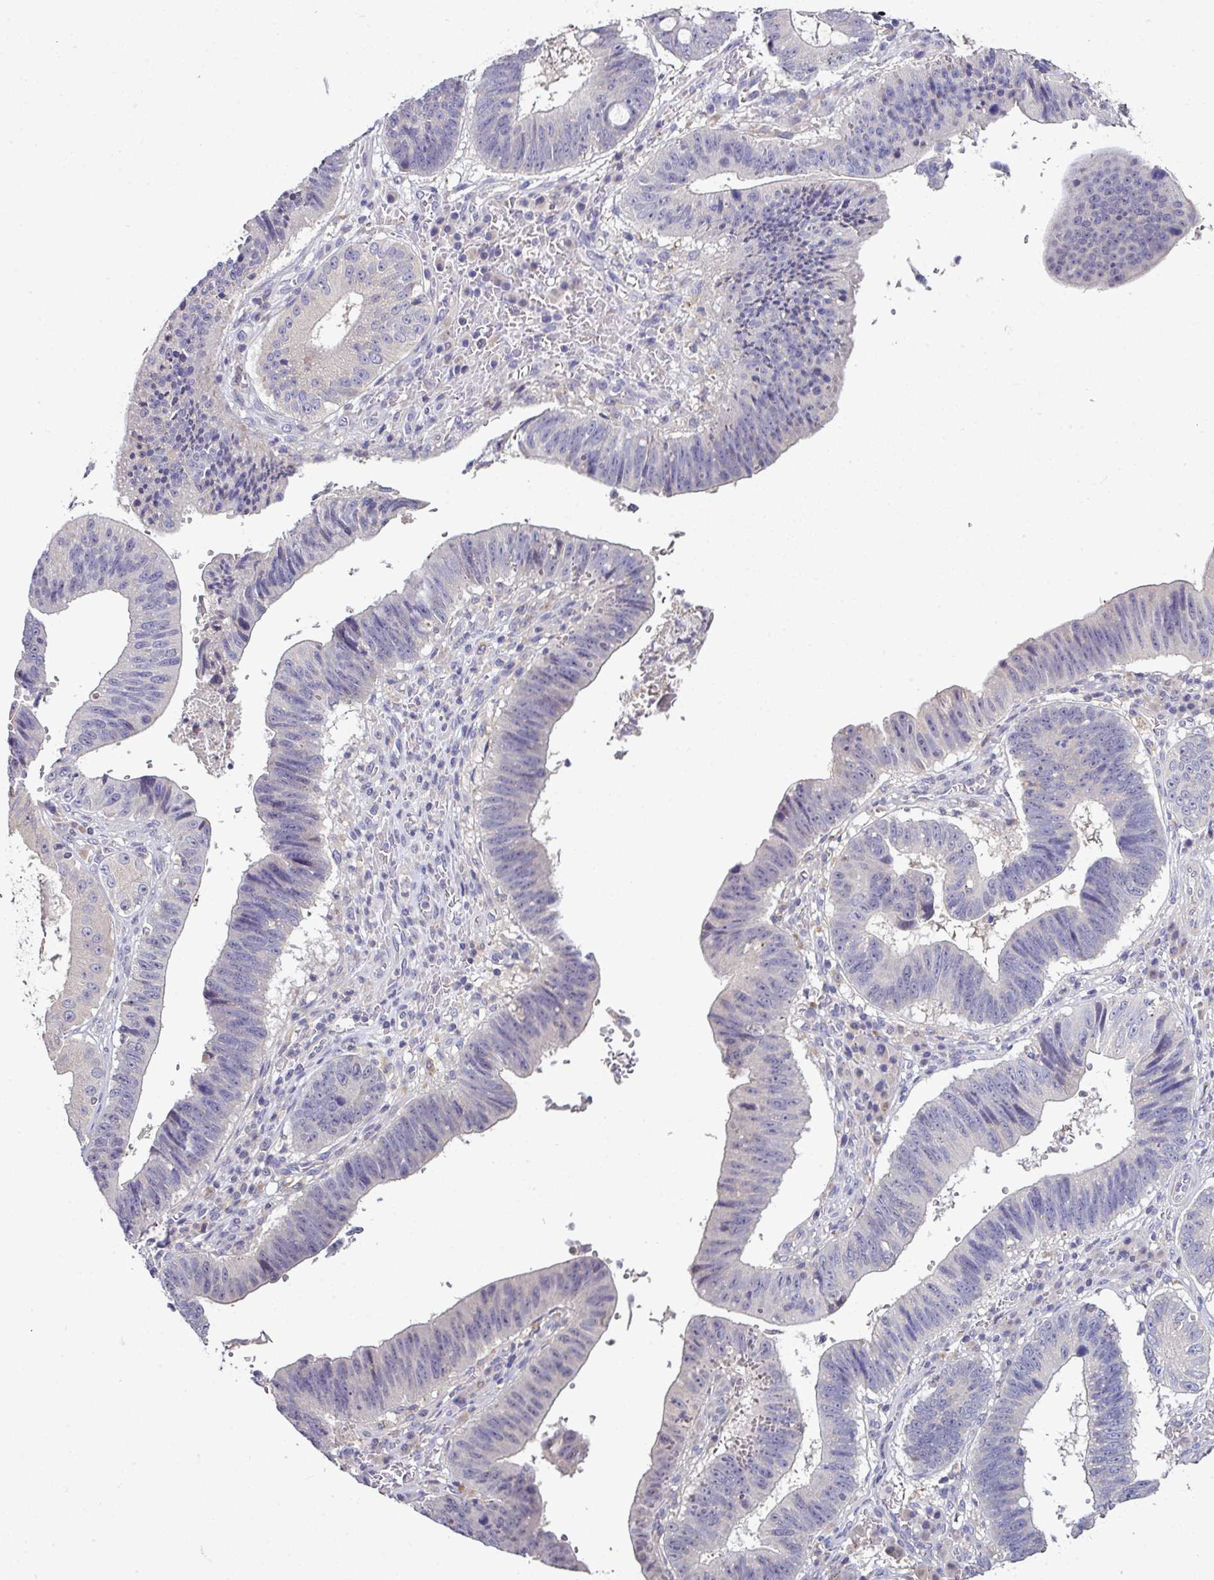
{"staining": {"intensity": "negative", "quantity": "none", "location": "none"}, "tissue": "stomach cancer", "cell_type": "Tumor cells", "image_type": "cancer", "snomed": [{"axis": "morphology", "description": "Adenocarcinoma, NOS"}, {"axis": "topography", "description": "Stomach"}], "caption": "Immunohistochemical staining of human adenocarcinoma (stomach) shows no significant staining in tumor cells.", "gene": "AEBP2", "patient": {"sex": "male", "age": 59}}